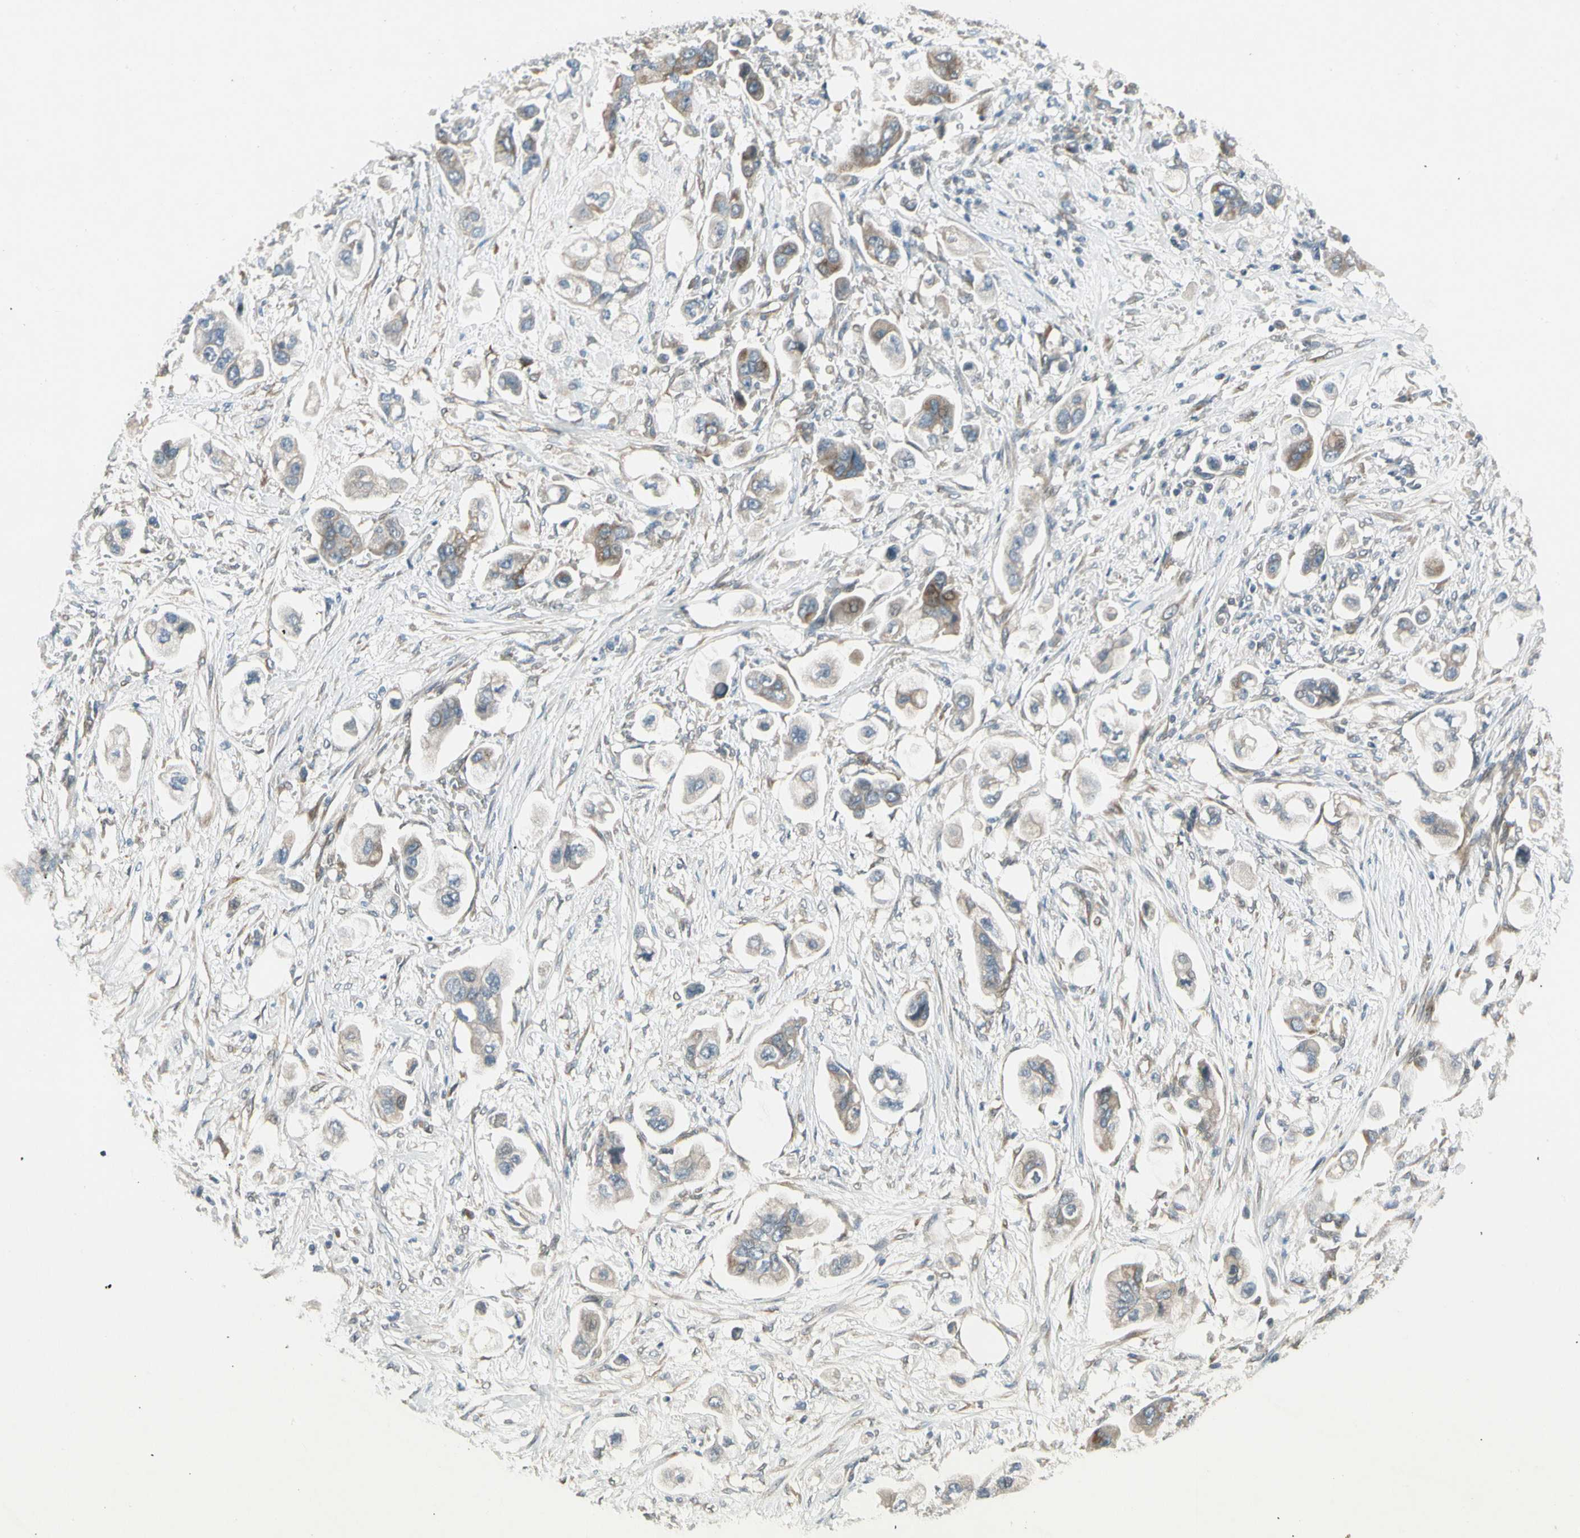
{"staining": {"intensity": "moderate", "quantity": "25%-75%", "location": "cytoplasmic/membranous"}, "tissue": "stomach cancer", "cell_type": "Tumor cells", "image_type": "cancer", "snomed": [{"axis": "morphology", "description": "Adenocarcinoma, NOS"}, {"axis": "topography", "description": "Stomach"}], "caption": "A brown stain shows moderate cytoplasmic/membranous staining of a protein in human stomach adenocarcinoma tumor cells.", "gene": "PANK2", "patient": {"sex": "male", "age": 62}}